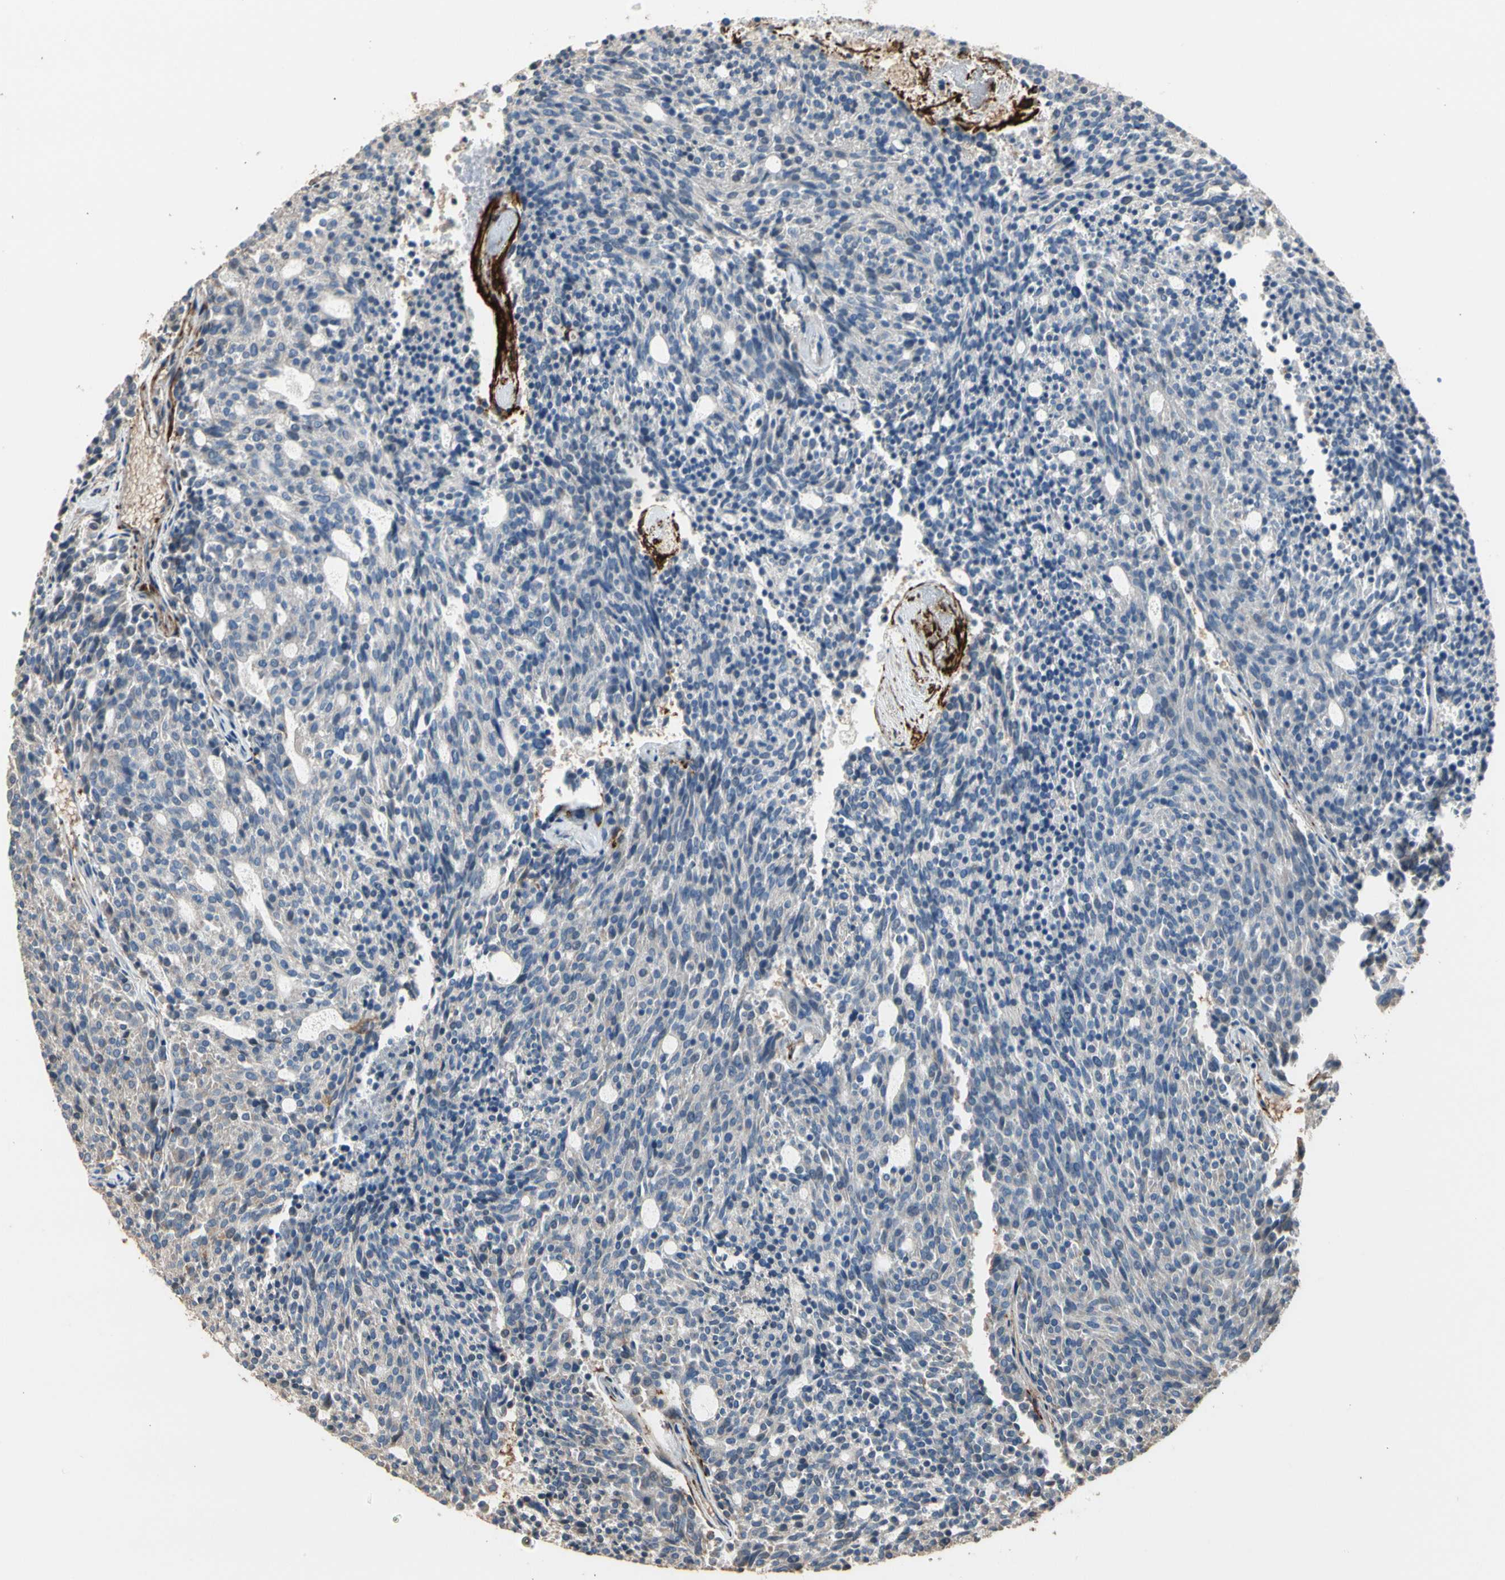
{"staining": {"intensity": "weak", "quantity": "<25%", "location": "cytoplasmic/membranous"}, "tissue": "carcinoid", "cell_type": "Tumor cells", "image_type": "cancer", "snomed": [{"axis": "morphology", "description": "Carcinoid, malignant, NOS"}, {"axis": "topography", "description": "Pancreas"}], "caption": "Human carcinoid stained for a protein using immunohistochemistry exhibits no expression in tumor cells.", "gene": "SUSD2", "patient": {"sex": "female", "age": 54}}